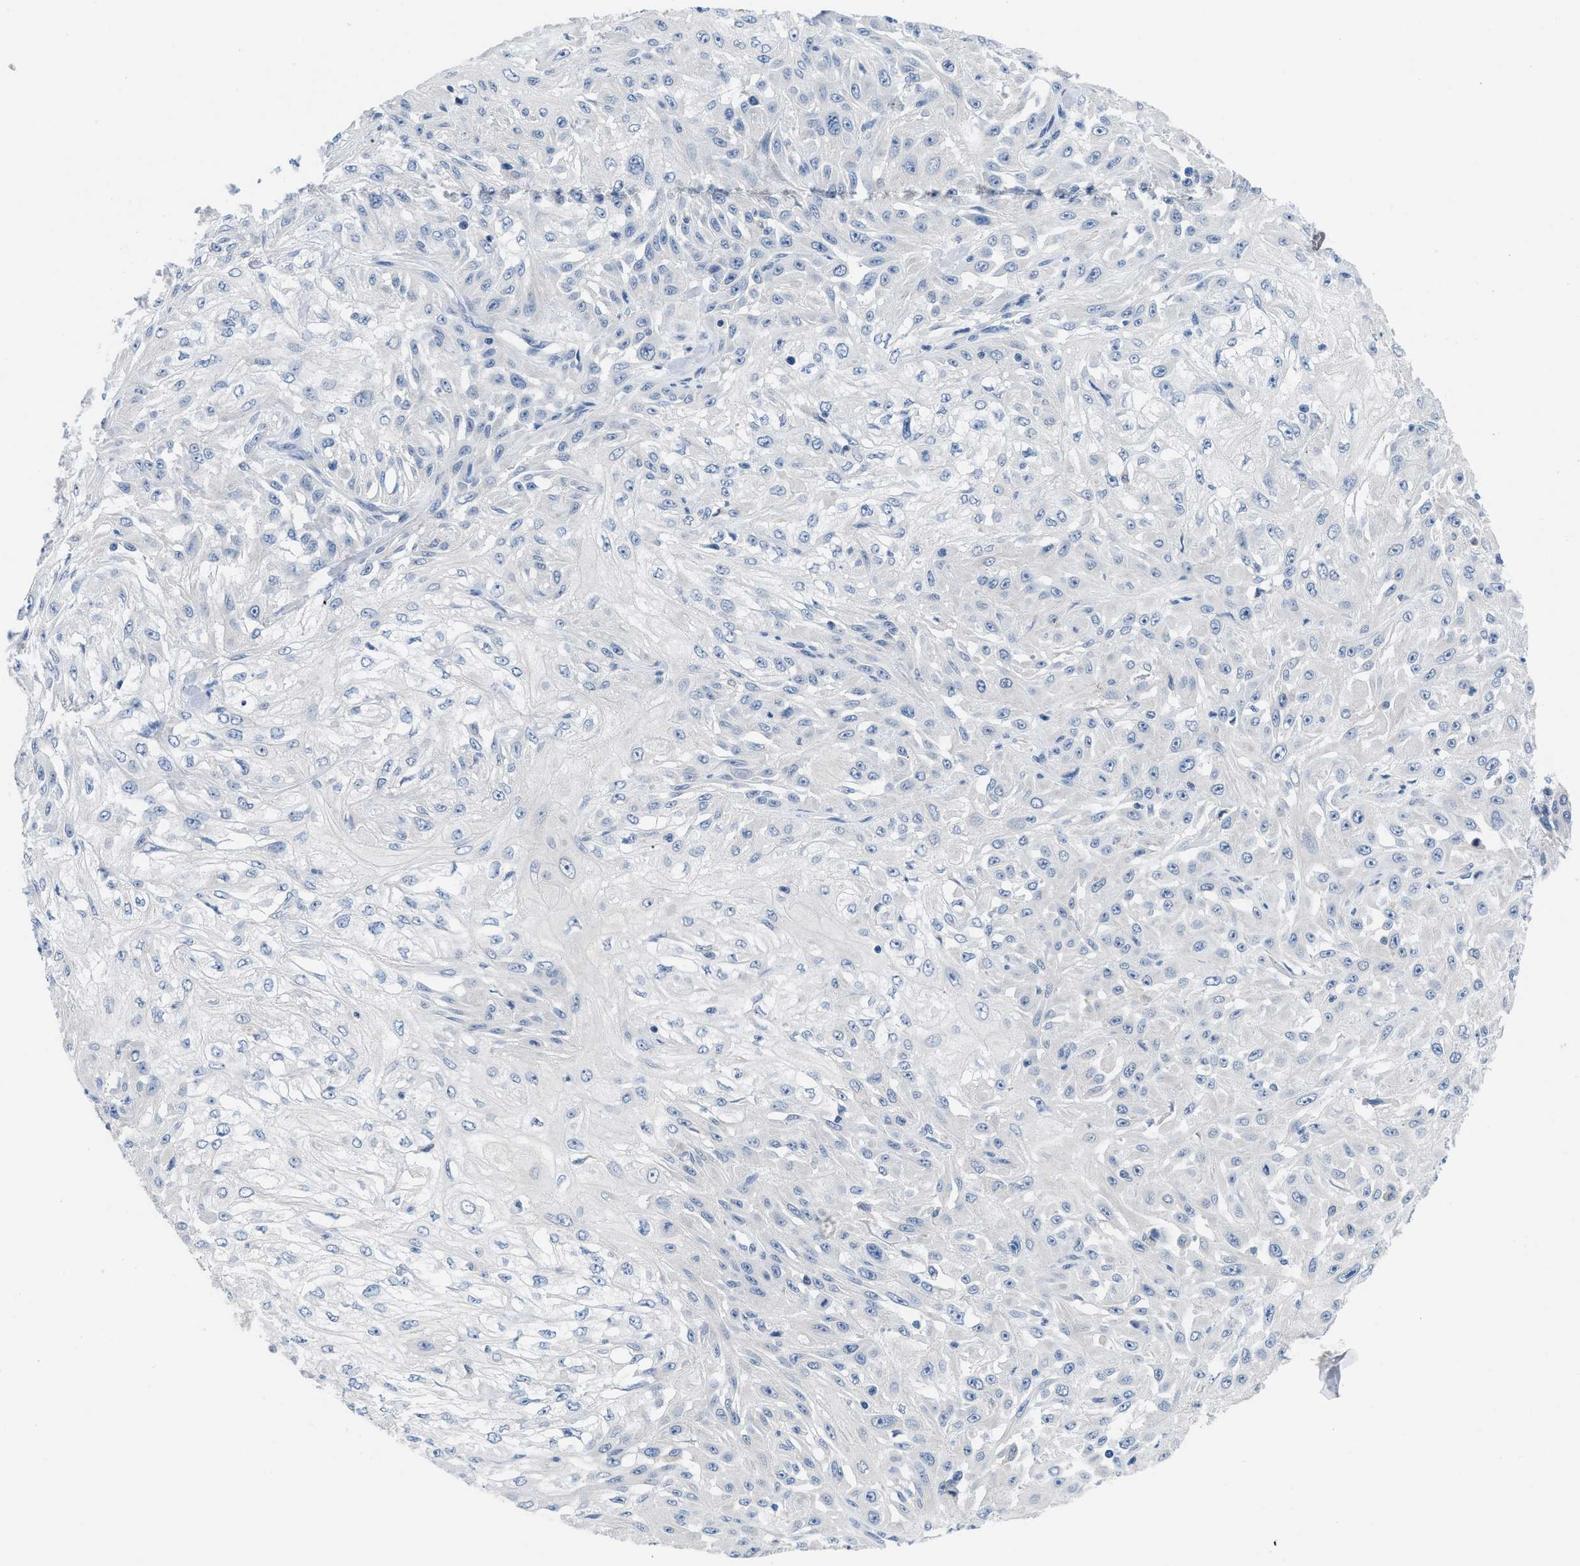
{"staining": {"intensity": "negative", "quantity": "none", "location": "none"}, "tissue": "skin cancer", "cell_type": "Tumor cells", "image_type": "cancer", "snomed": [{"axis": "morphology", "description": "Squamous cell carcinoma, NOS"}, {"axis": "morphology", "description": "Squamous cell carcinoma, metastatic, NOS"}, {"axis": "topography", "description": "Skin"}, {"axis": "topography", "description": "Lymph node"}], "caption": "Immunohistochemistry (IHC) histopathology image of neoplastic tissue: squamous cell carcinoma (skin) stained with DAB exhibits no significant protein positivity in tumor cells.", "gene": "PYY", "patient": {"sex": "male", "age": 75}}